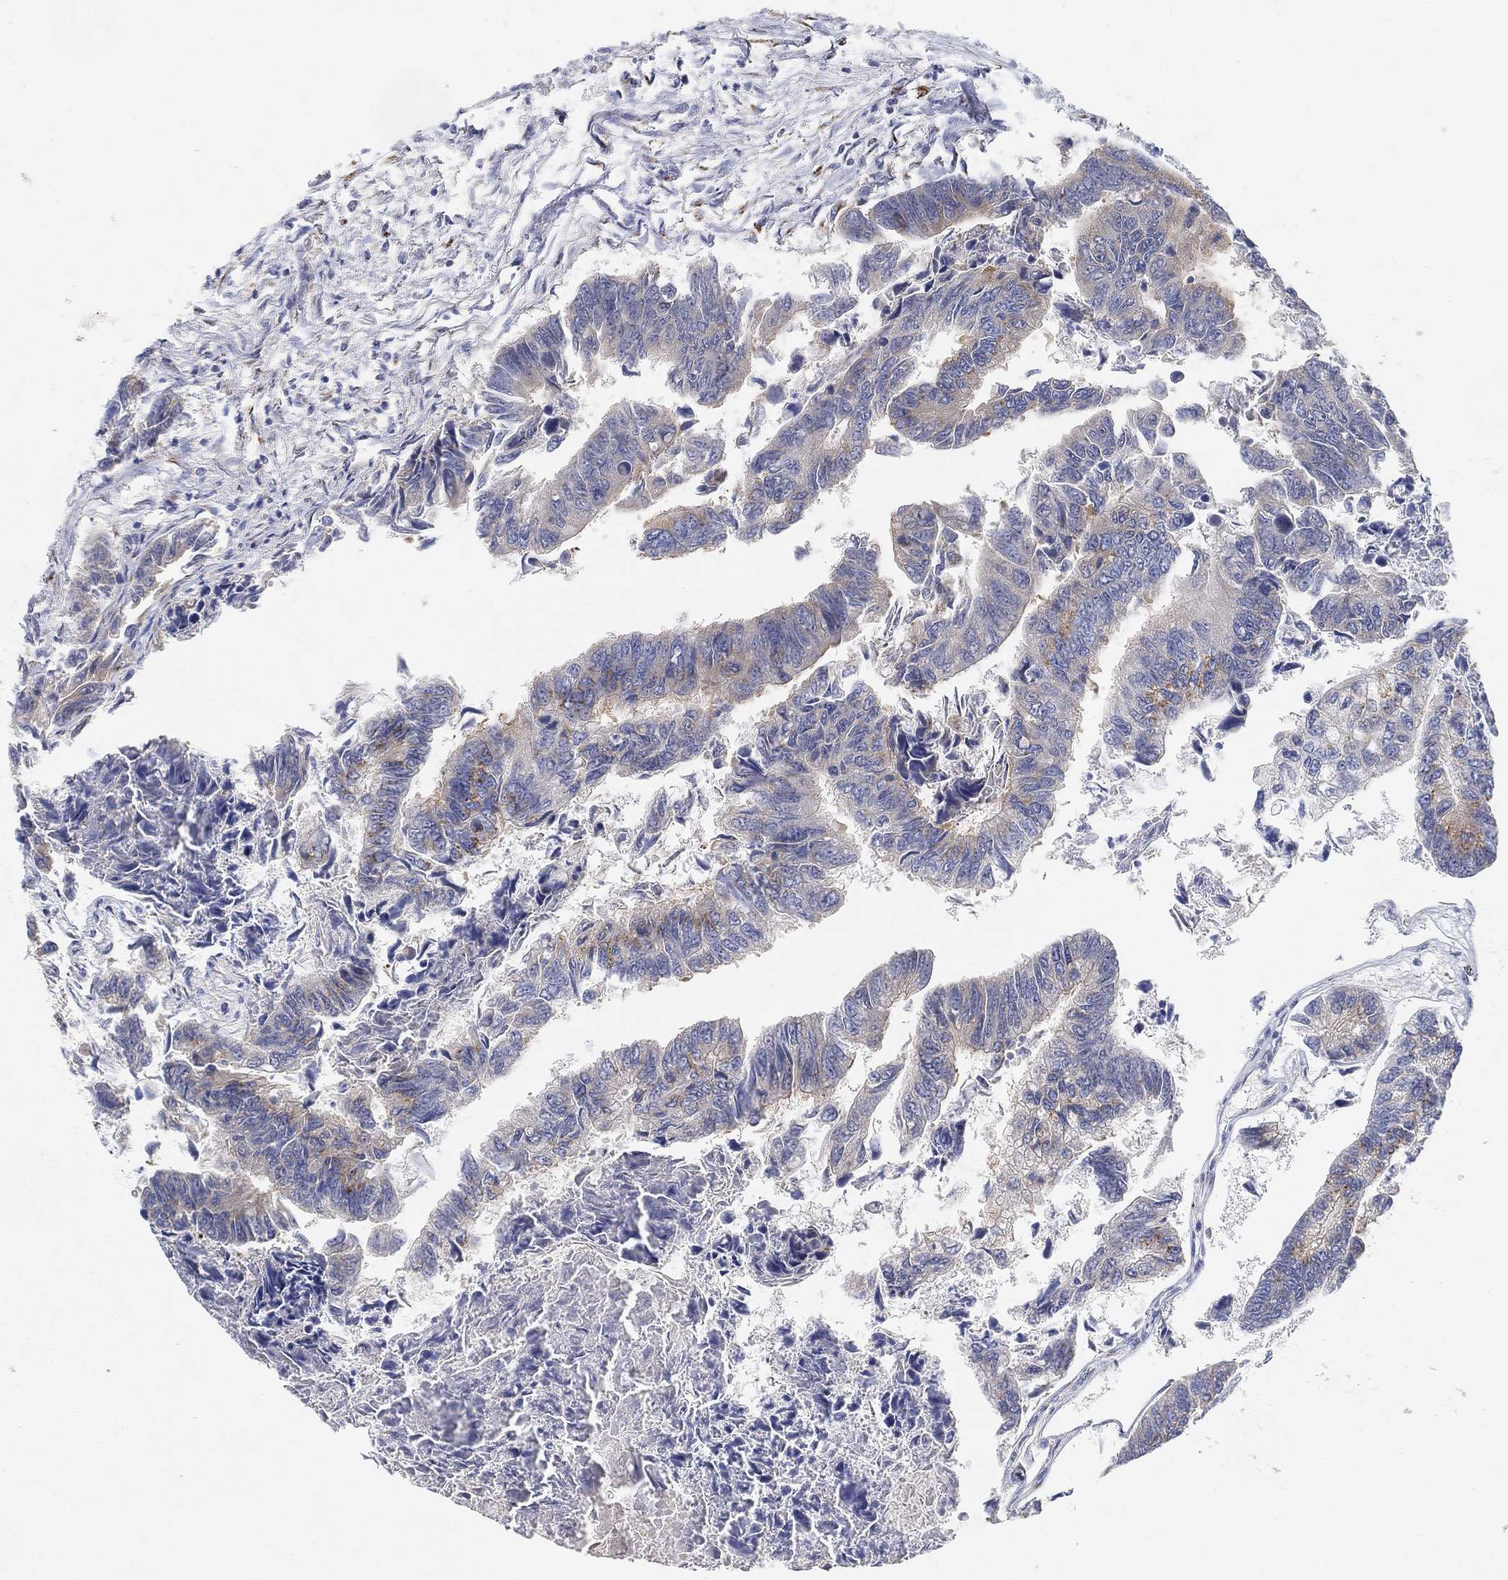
{"staining": {"intensity": "weak", "quantity": "25%-75%", "location": "cytoplasmic/membranous"}, "tissue": "colorectal cancer", "cell_type": "Tumor cells", "image_type": "cancer", "snomed": [{"axis": "morphology", "description": "Adenocarcinoma, NOS"}, {"axis": "topography", "description": "Colon"}], "caption": "Tumor cells exhibit low levels of weak cytoplasmic/membranous positivity in approximately 25%-75% of cells in human colorectal adenocarcinoma. (DAB IHC with brightfield microscopy, high magnification).", "gene": "TMEM25", "patient": {"sex": "female", "age": 65}}